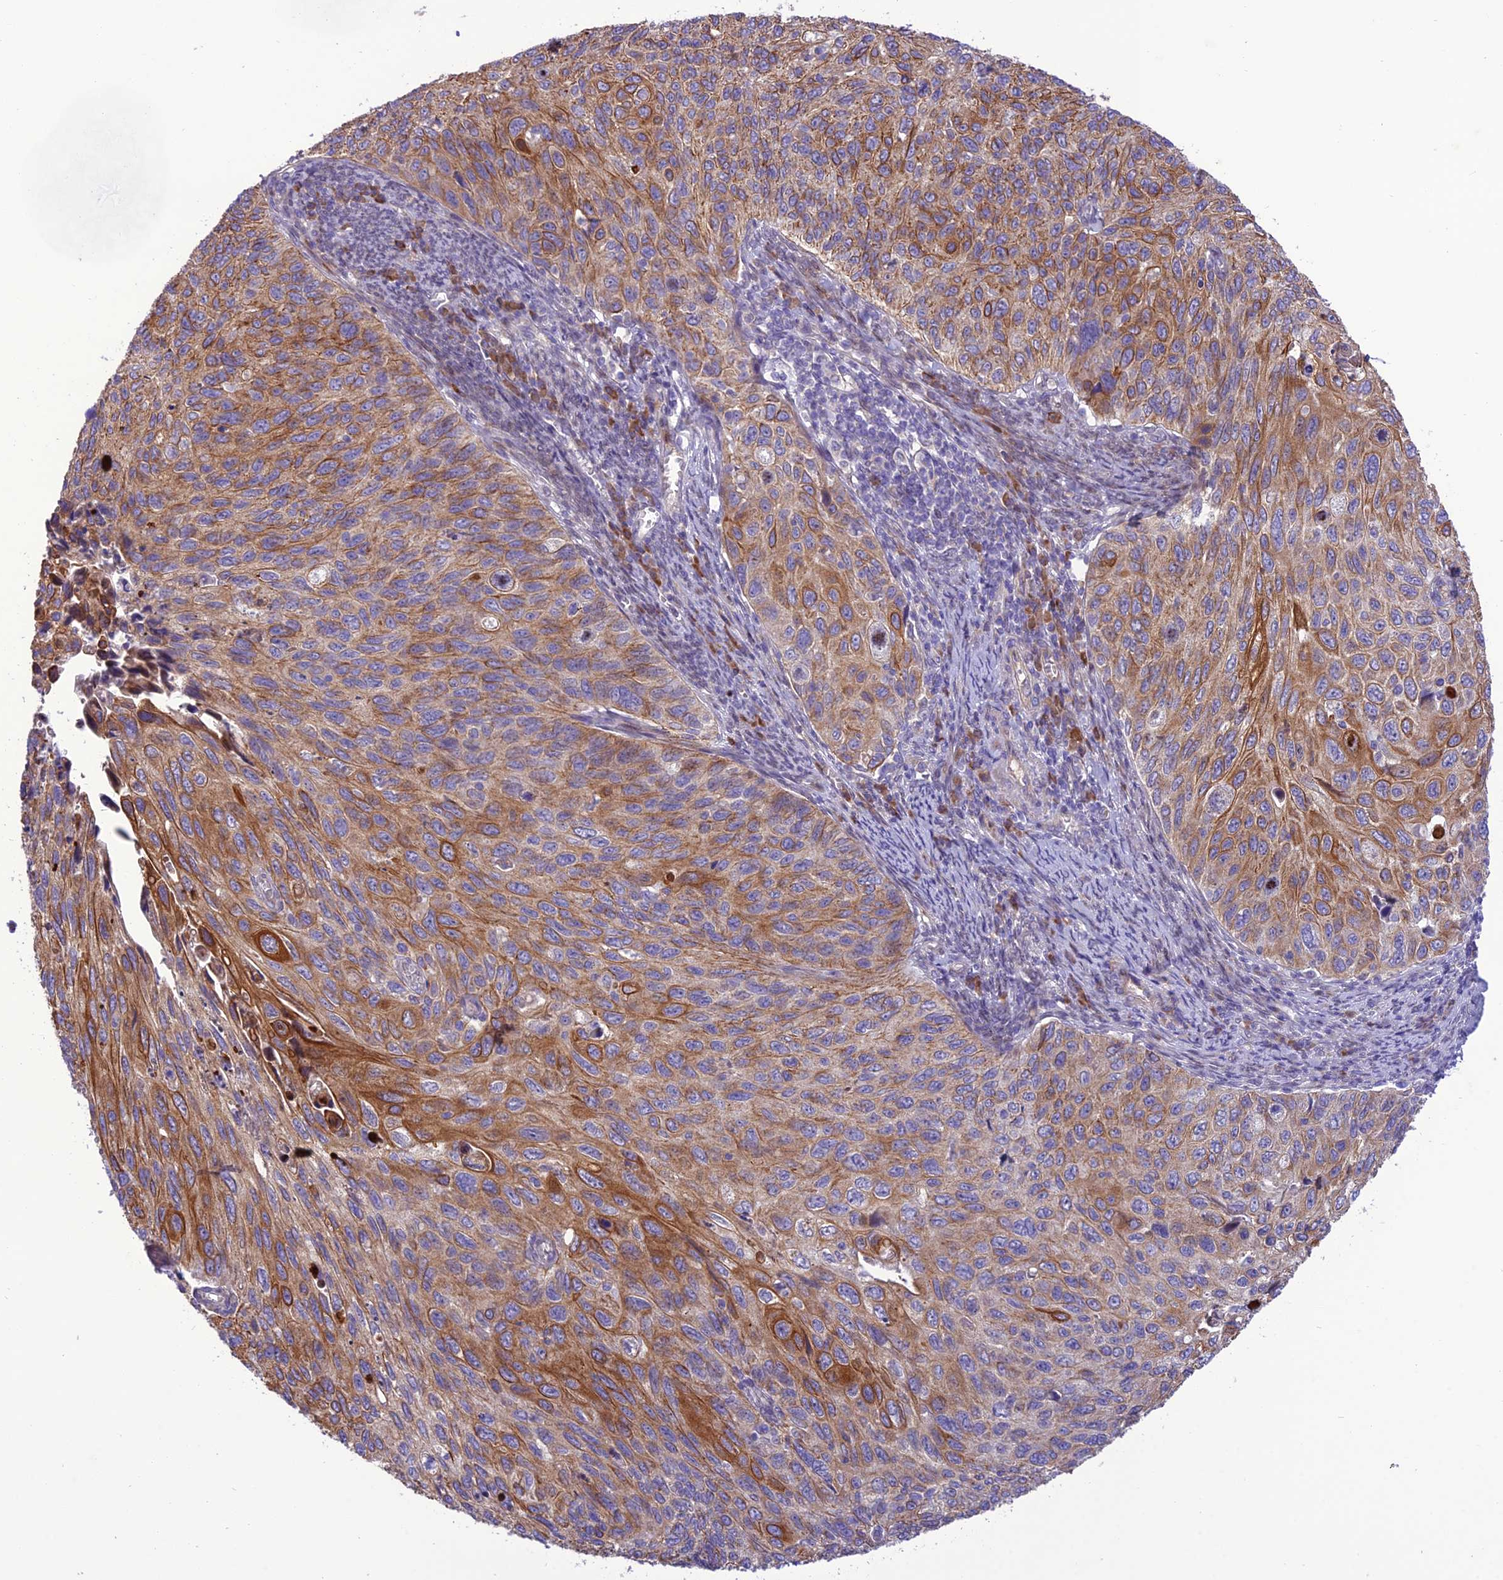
{"staining": {"intensity": "moderate", "quantity": ">75%", "location": "cytoplasmic/membranous"}, "tissue": "cervical cancer", "cell_type": "Tumor cells", "image_type": "cancer", "snomed": [{"axis": "morphology", "description": "Squamous cell carcinoma, NOS"}, {"axis": "topography", "description": "Cervix"}], "caption": "Tumor cells exhibit medium levels of moderate cytoplasmic/membranous positivity in about >75% of cells in human squamous cell carcinoma (cervical). The protein of interest is stained brown, and the nuclei are stained in blue (DAB IHC with brightfield microscopy, high magnification).", "gene": "JMY", "patient": {"sex": "female", "age": 70}}